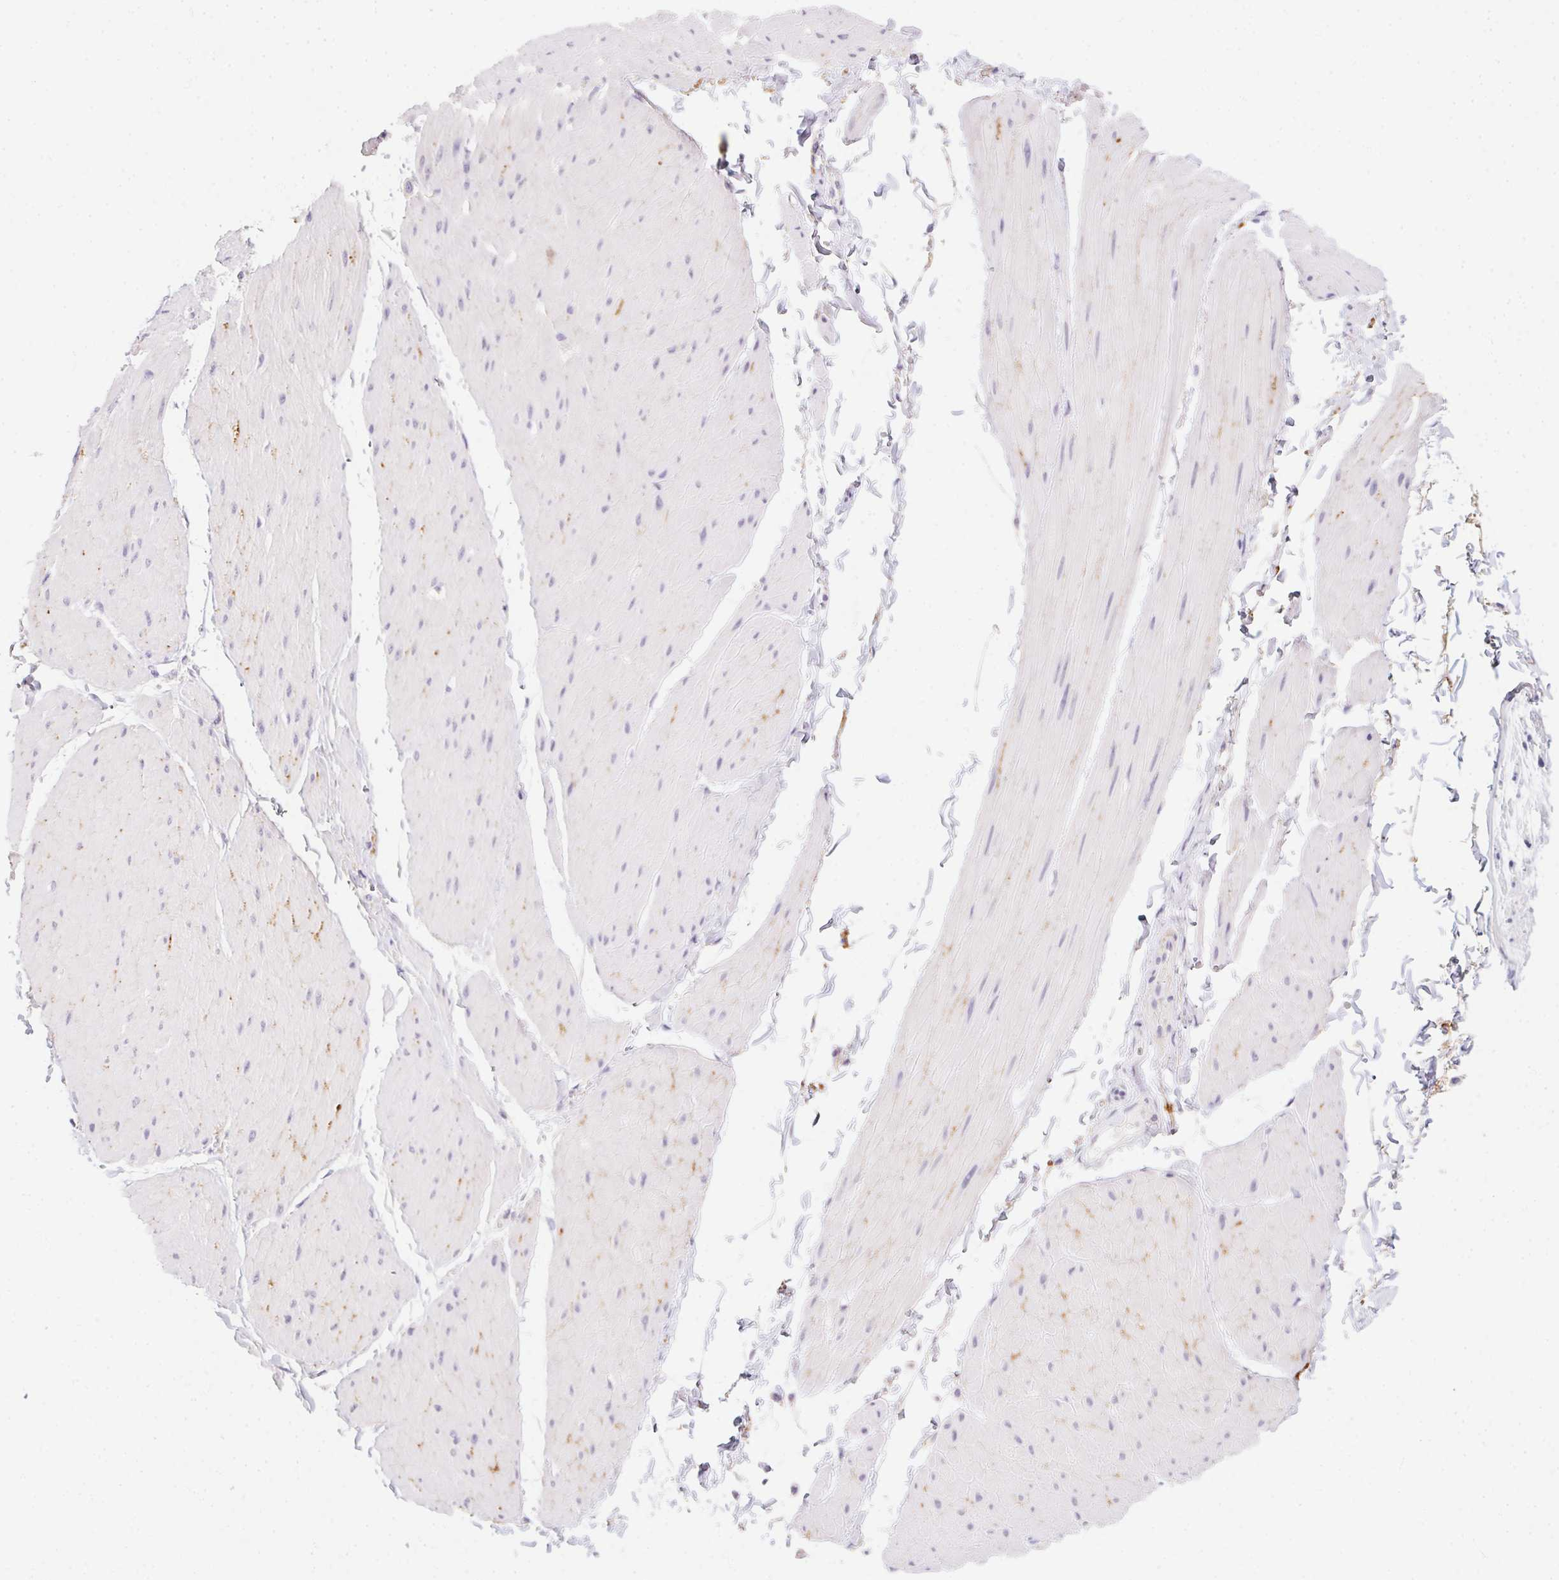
{"staining": {"intensity": "negative", "quantity": "none", "location": "none"}, "tissue": "adipose tissue", "cell_type": "Adipocytes", "image_type": "normal", "snomed": [{"axis": "morphology", "description": "Normal tissue, NOS"}, {"axis": "topography", "description": "Smooth muscle"}, {"axis": "topography", "description": "Peripheral nerve tissue"}], "caption": "High power microscopy micrograph of an immunohistochemistry (IHC) photomicrograph of benign adipose tissue, revealing no significant positivity in adipocytes.", "gene": "MYL4", "patient": {"sex": "male", "age": 58}}